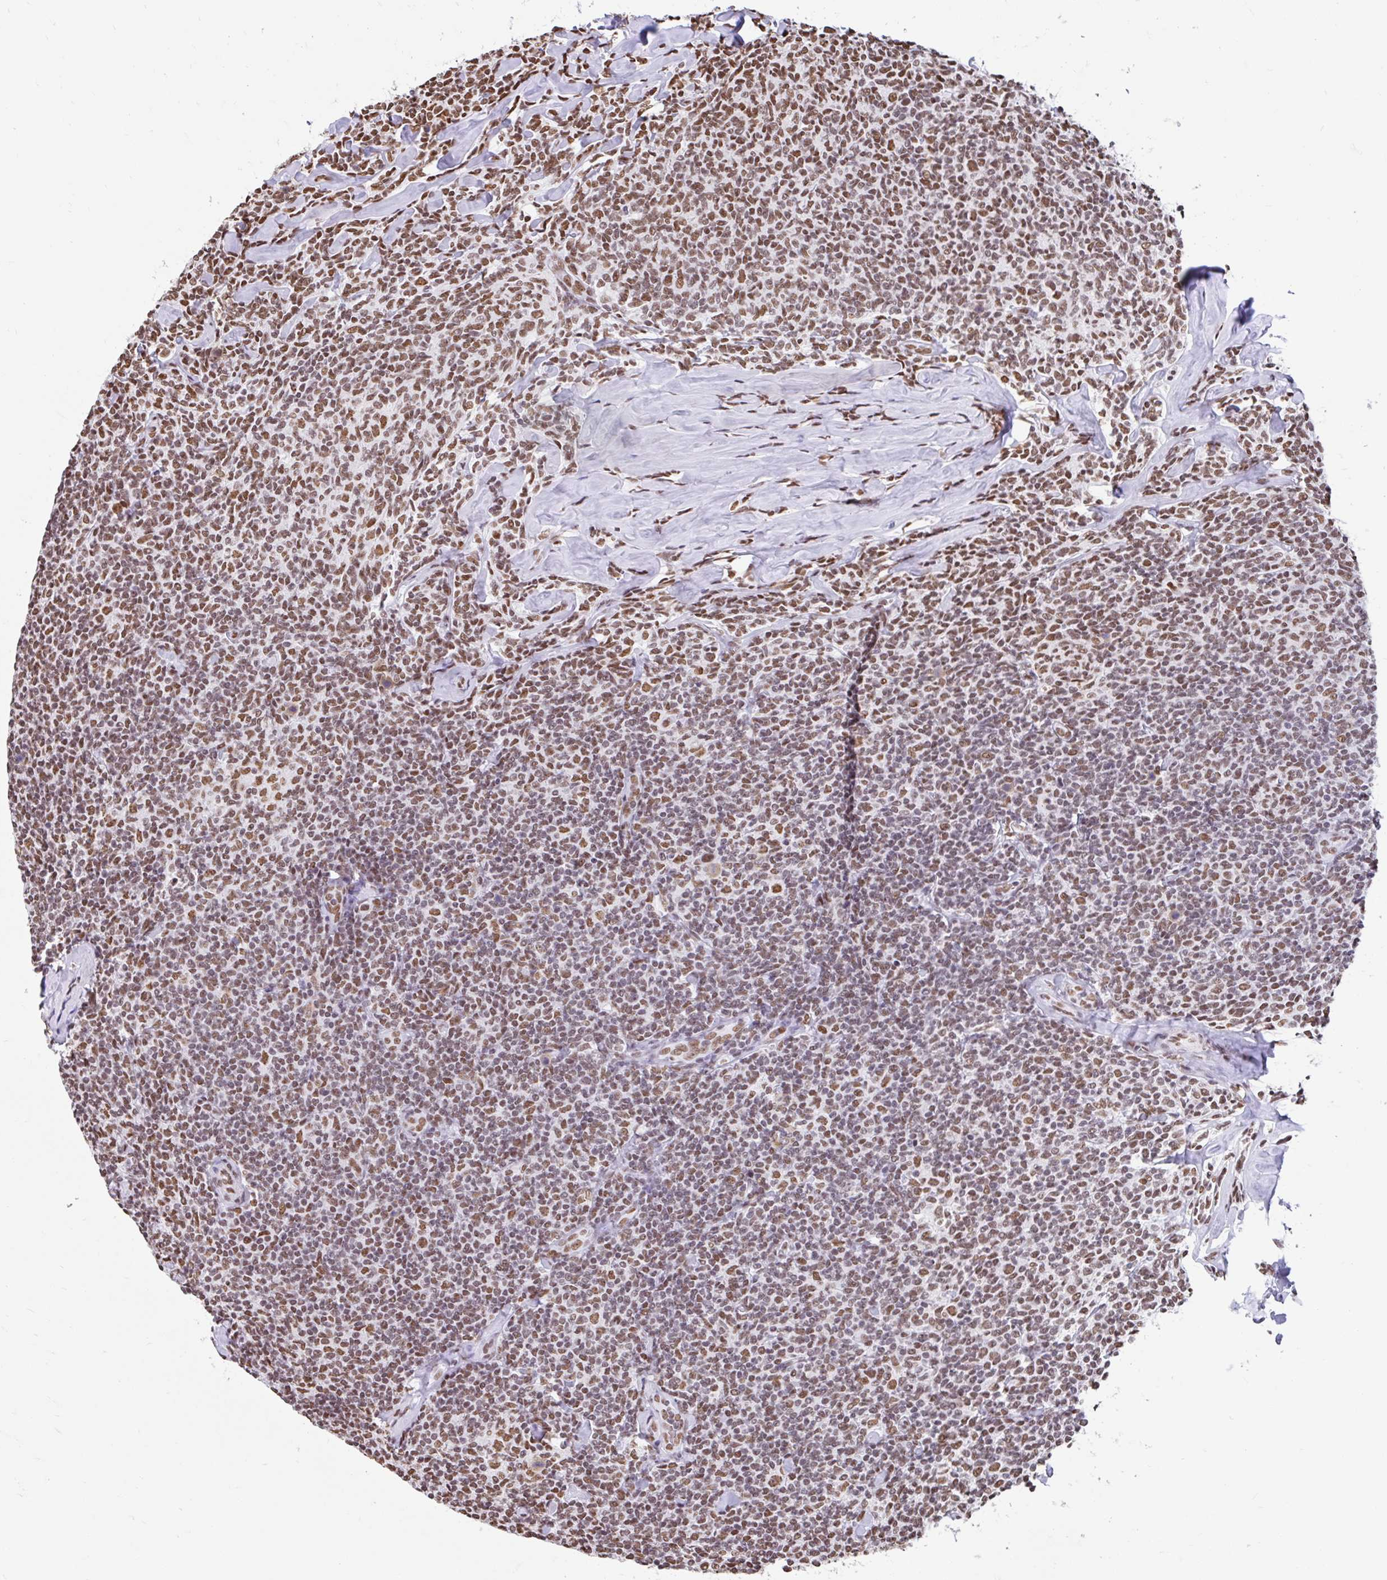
{"staining": {"intensity": "moderate", "quantity": ">75%", "location": "nuclear"}, "tissue": "lymphoma", "cell_type": "Tumor cells", "image_type": "cancer", "snomed": [{"axis": "morphology", "description": "Malignant lymphoma, non-Hodgkin's type, Low grade"}, {"axis": "topography", "description": "Lymph node"}], "caption": "Tumor cells show medium levels of moderate nuclear positivity in about >75% of cells in human malignant lymphoma, non-Hodgkin's type (low-grade).", "gene": "KHDRBS1", "patient": {"sex": "female", "age": 56}}